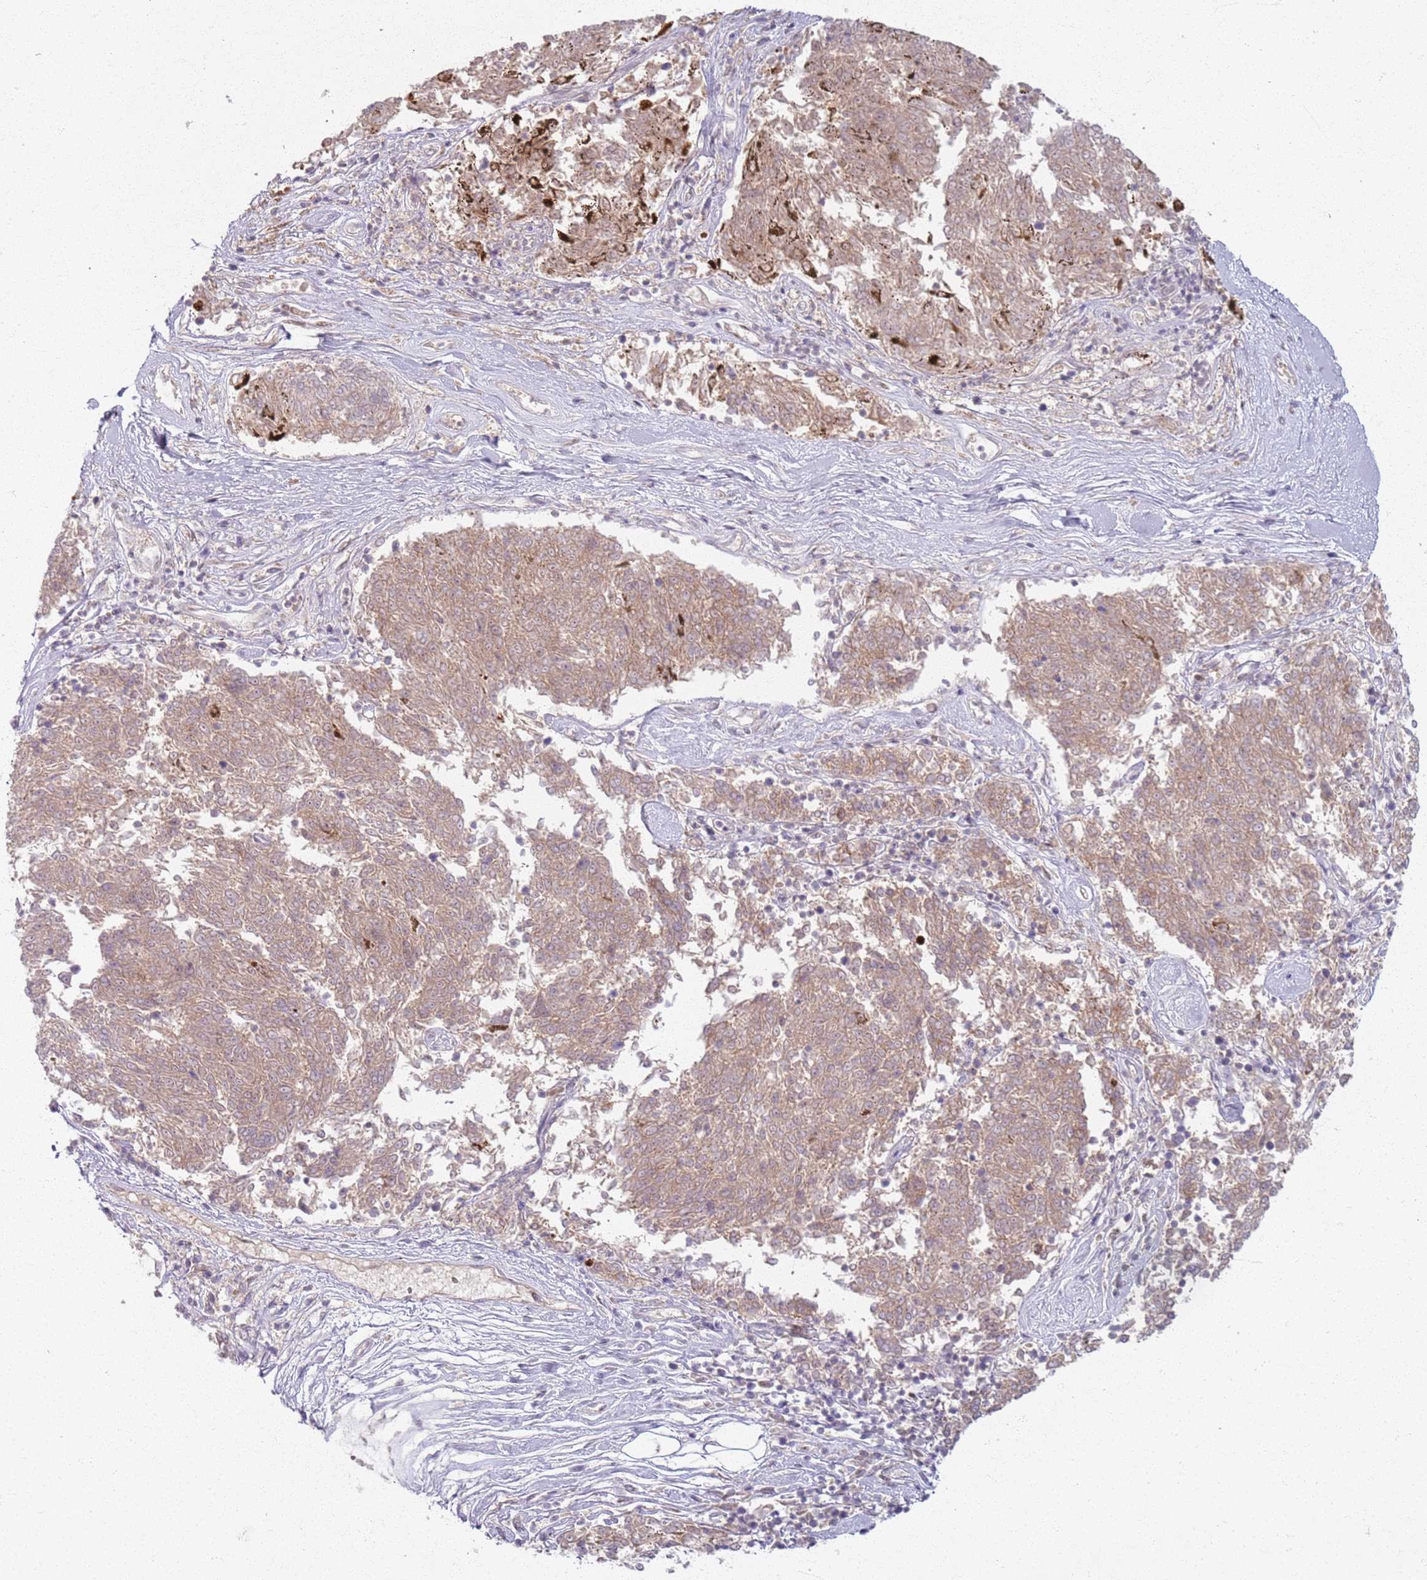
{"staining": {"intensity": "moderate", "quantity": ">75%", "location": "cytoplasmic/membranous"}, "tissue": "melanoma", "cell_type": "Tumor cells", "image_type": "cancer", "snomed": [{"axis": "morphology", "description": "Malignant melanoma, NOS"}, {"axis": "topography", "description": "Skin"}], "caption": "Melanoma stained with a brown dye shows moderate cytoplasmic/membranous positive positivity in approximately >75% of tumor cells.", "gene": "ZDHHC2", "patient": {"sex": "female", "age": 72}}